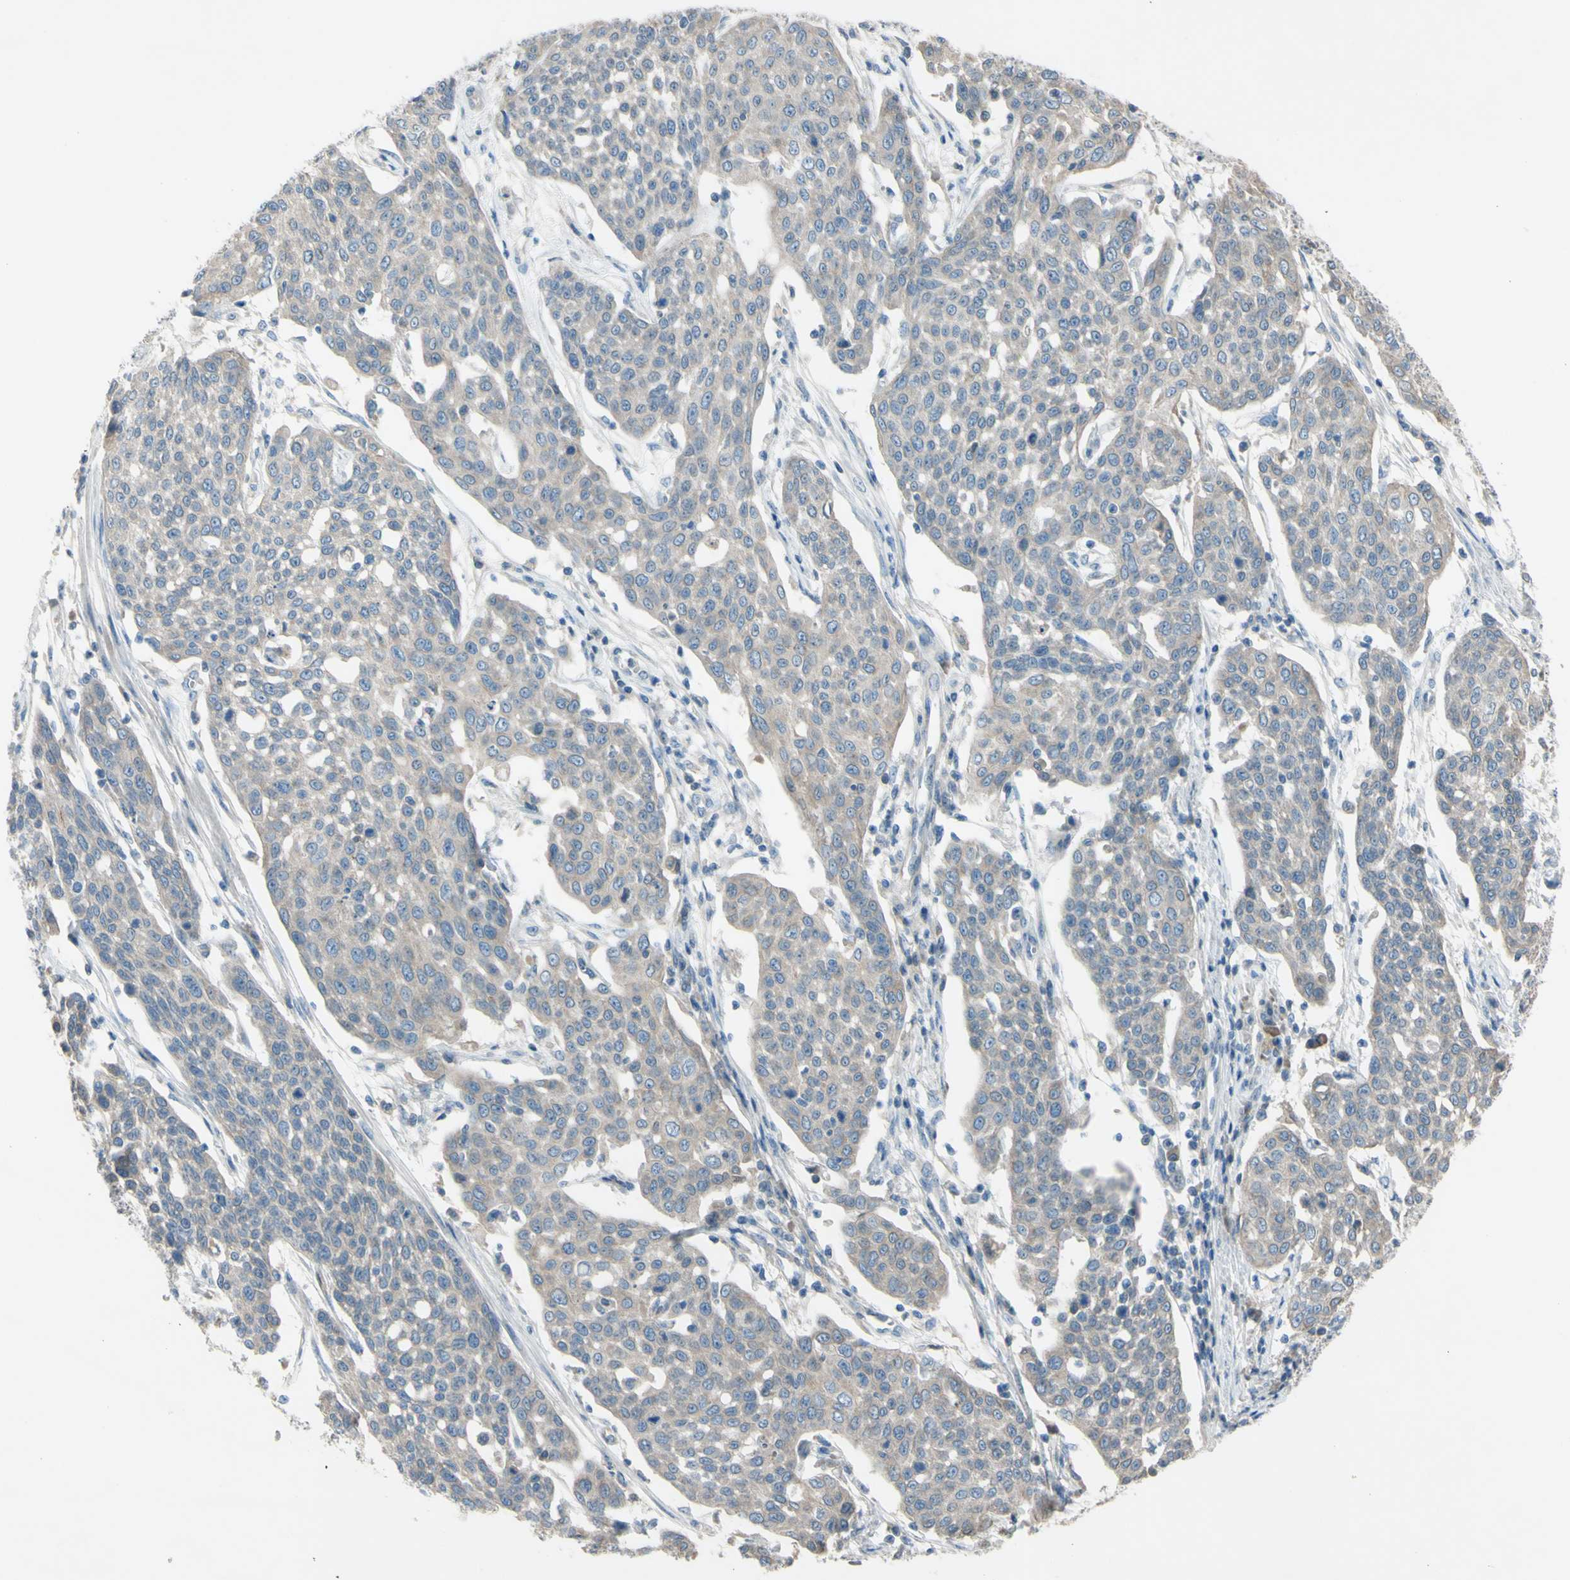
{"staining": {"intensity": "weak", "quantity": "<25%", "location": "cytoplasmic/membranous"}, "tissue": "cervical cancer", "cell_type": "Tumor cells", "image_type": "cancer", "snomed": [{"axis": "morphology", "description": "Squamous cell carcinoma, NOS"}, {"axis": "topography", "description": "Cervix"}], "caption": "Immunohistochemical staining of human squamous cell carcinoma (cervical) reveals no significant staining in tumor cells.", "gene": "ATRN", "patient": {"sex": "female", "age": 34}}